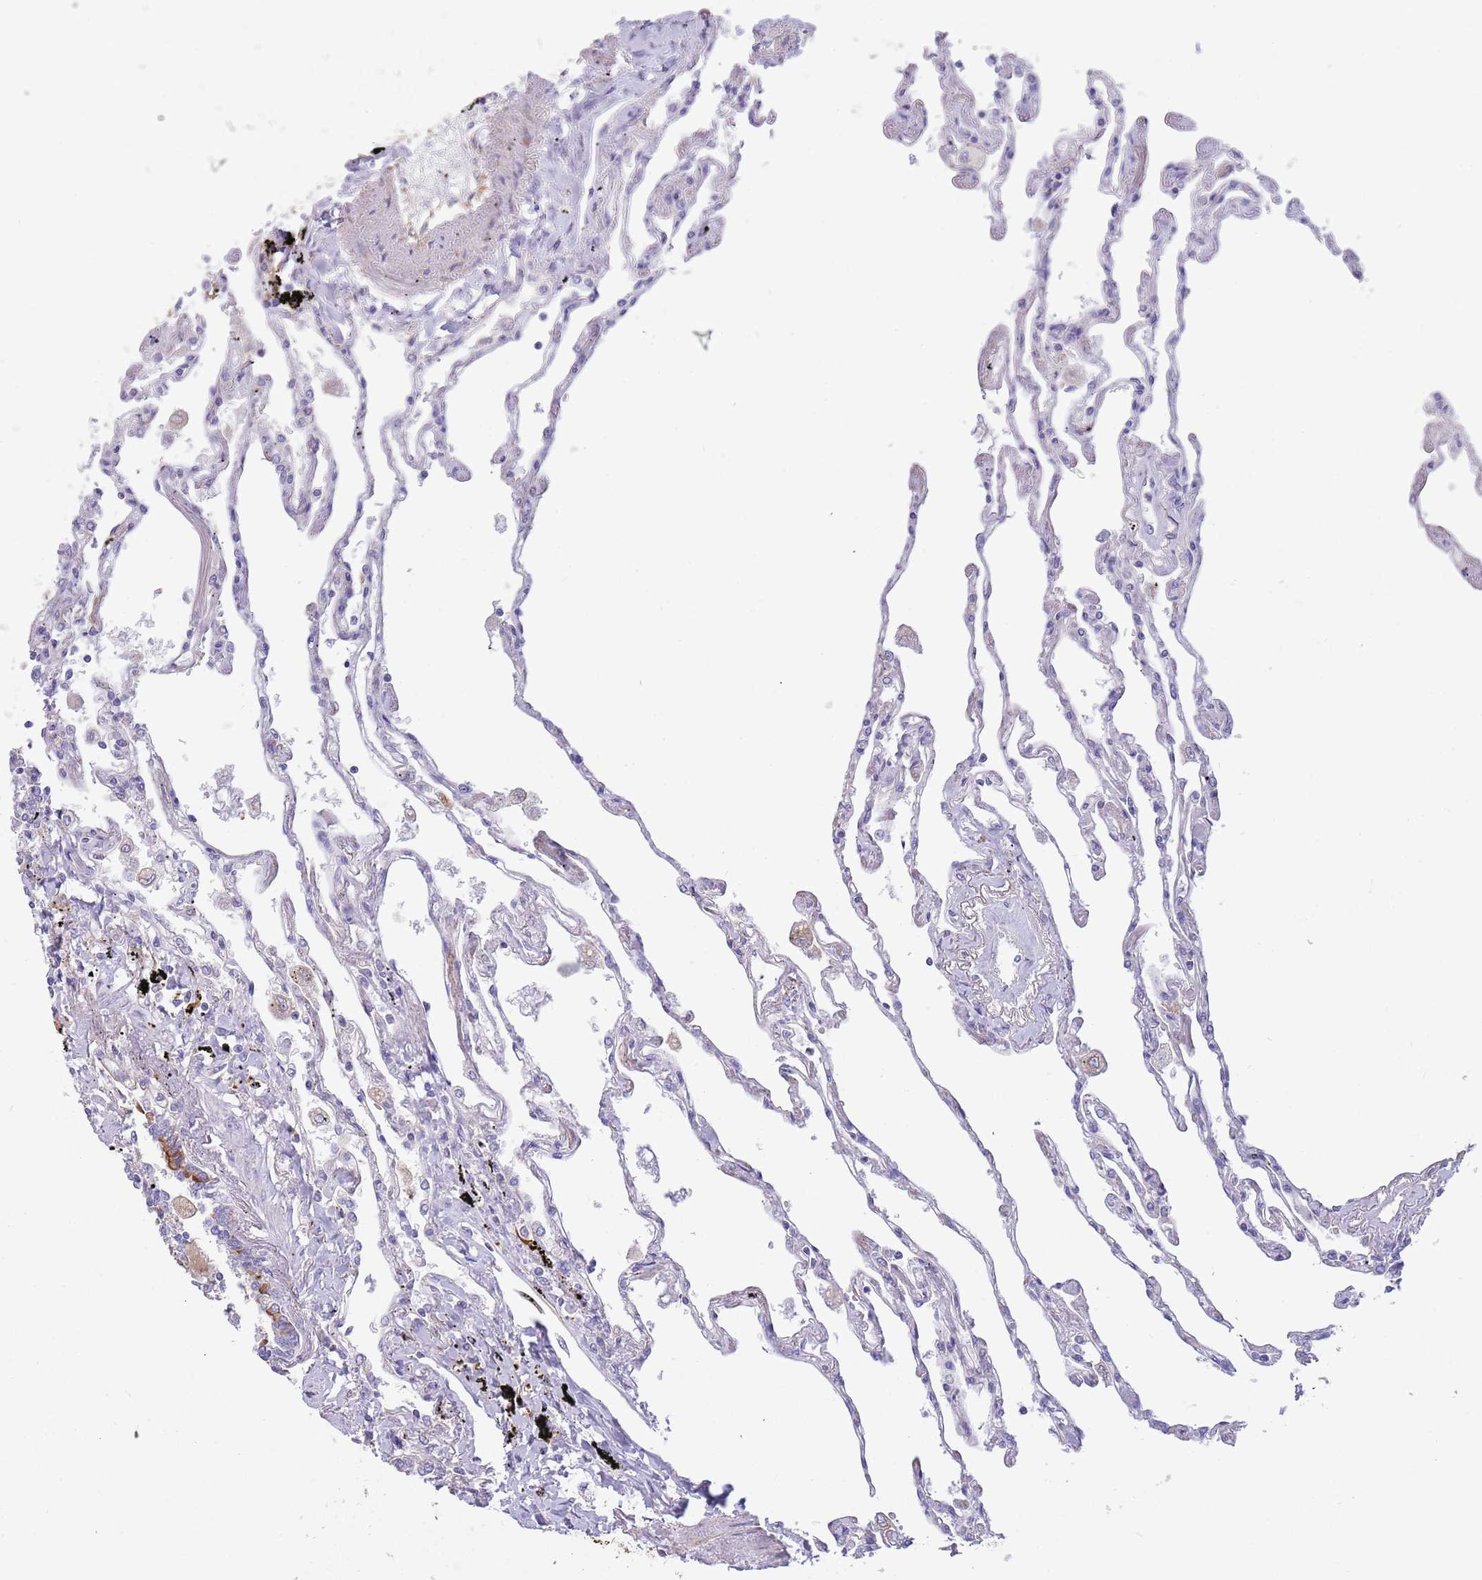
{"staining": {"intensity": "weak", "quantity": "25%-75%", "location": "cytoplasmic/membranous"}, "tissue": "lung", "cell_type": "Alveolar cells", "image_type": "normal", "snomed": [{"axis": "morphology", "description": "Normal tissue, NOS"}, {"axis": "topography", "description": "Lung"}], "caption": "Immunohistochemical staining of unremarkable lung displays weak cytoplasmic/membranous protein expression in about 25%-75% of alveolar cells.", "gene": "MOGAT1", "patient": {"sex": "female", "age": 67}}